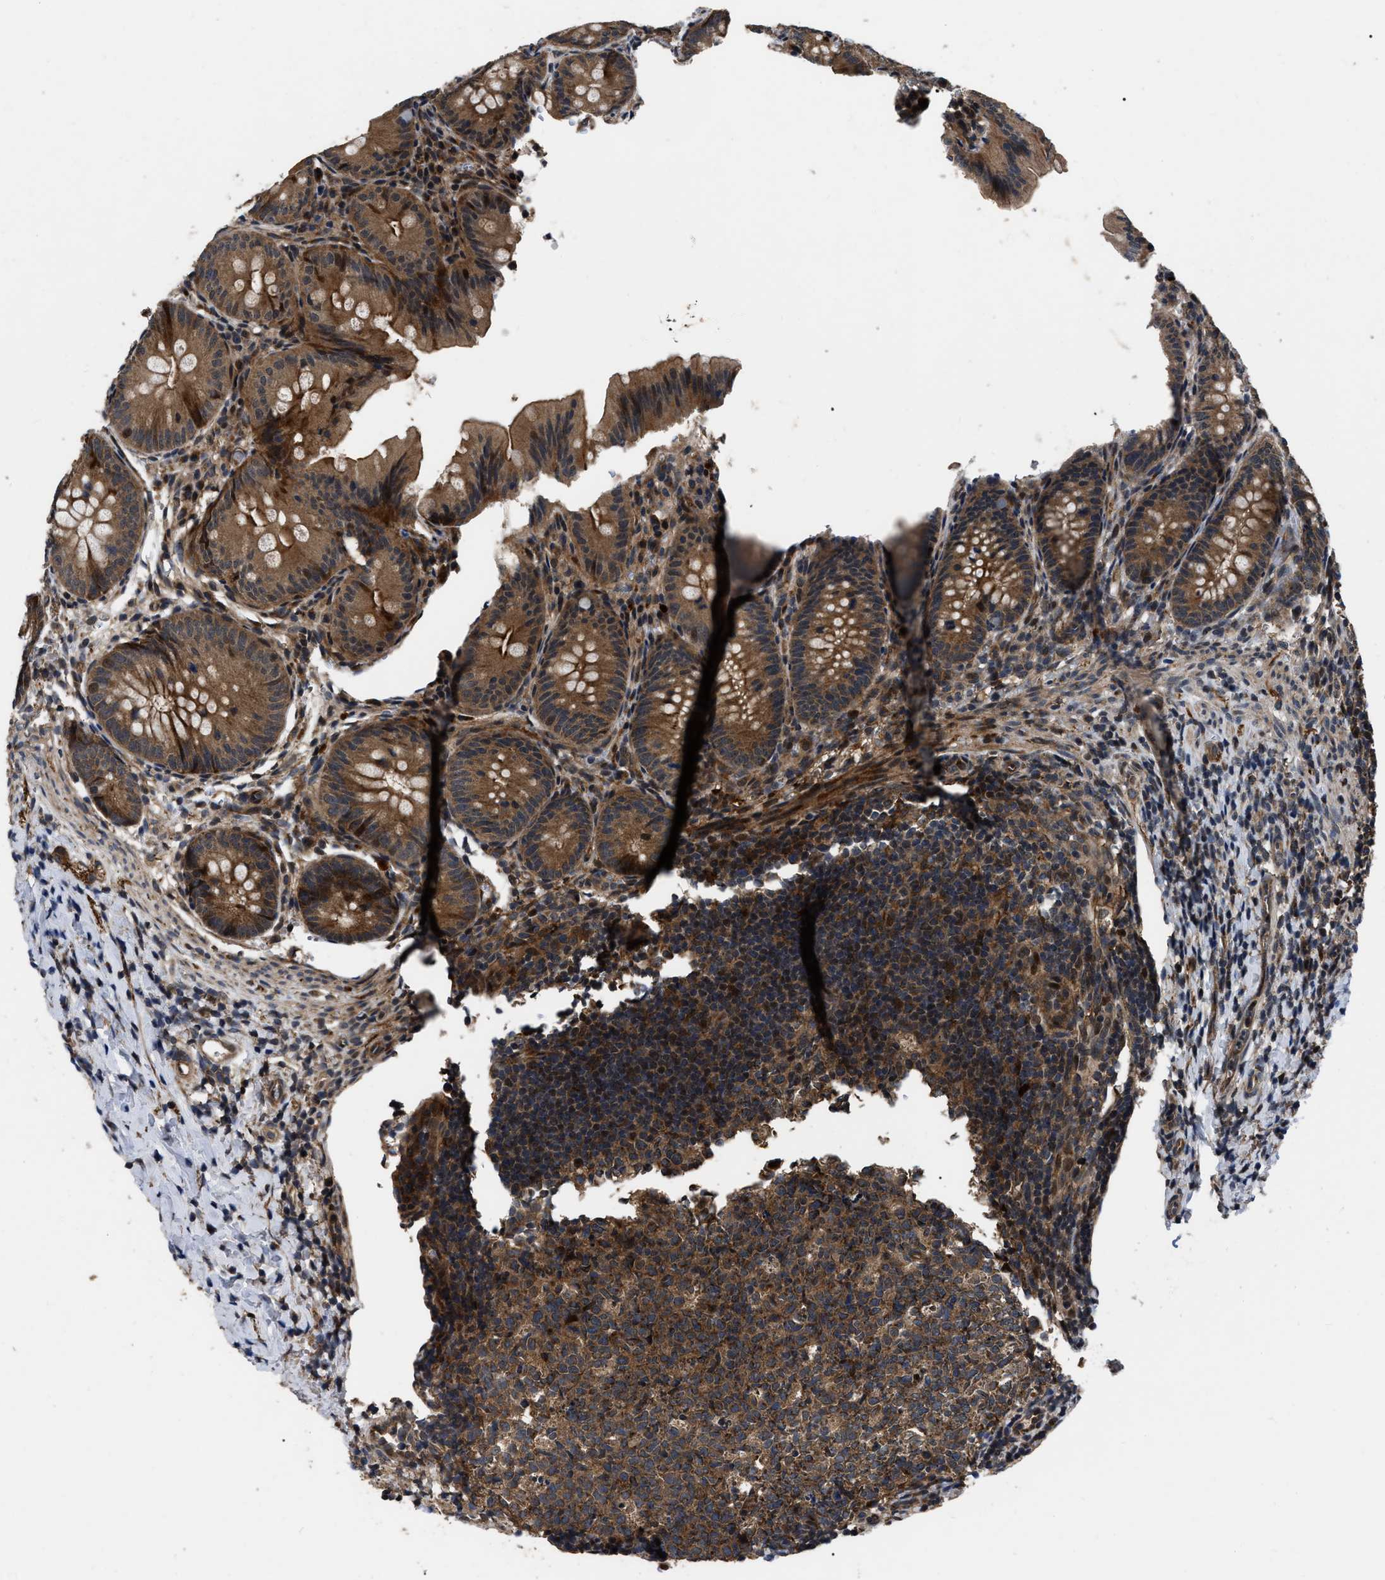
{"staining": {"intensity": "strong", "quantity": ">75%", "location": "cytoplasmic/membranous,nuclear"}, "tissue": "appendix", "cell_type": "Glandular cells", "image_type": "normal", "snomed": [{"axis": "morphology", "description": "Normal tissue, NOS"}, {"axis": "topography", "description": "Appendix"}], "caption": "This histopathology image shows immunohistochemistry (IHC) staining of unremarkable human appendix, with high strong cytoplasmic/membranous,nuclear positivity in about >75% of glandular cells.", "gene": "PPWD1", "patient": {"sex": "male", "age": 1}}